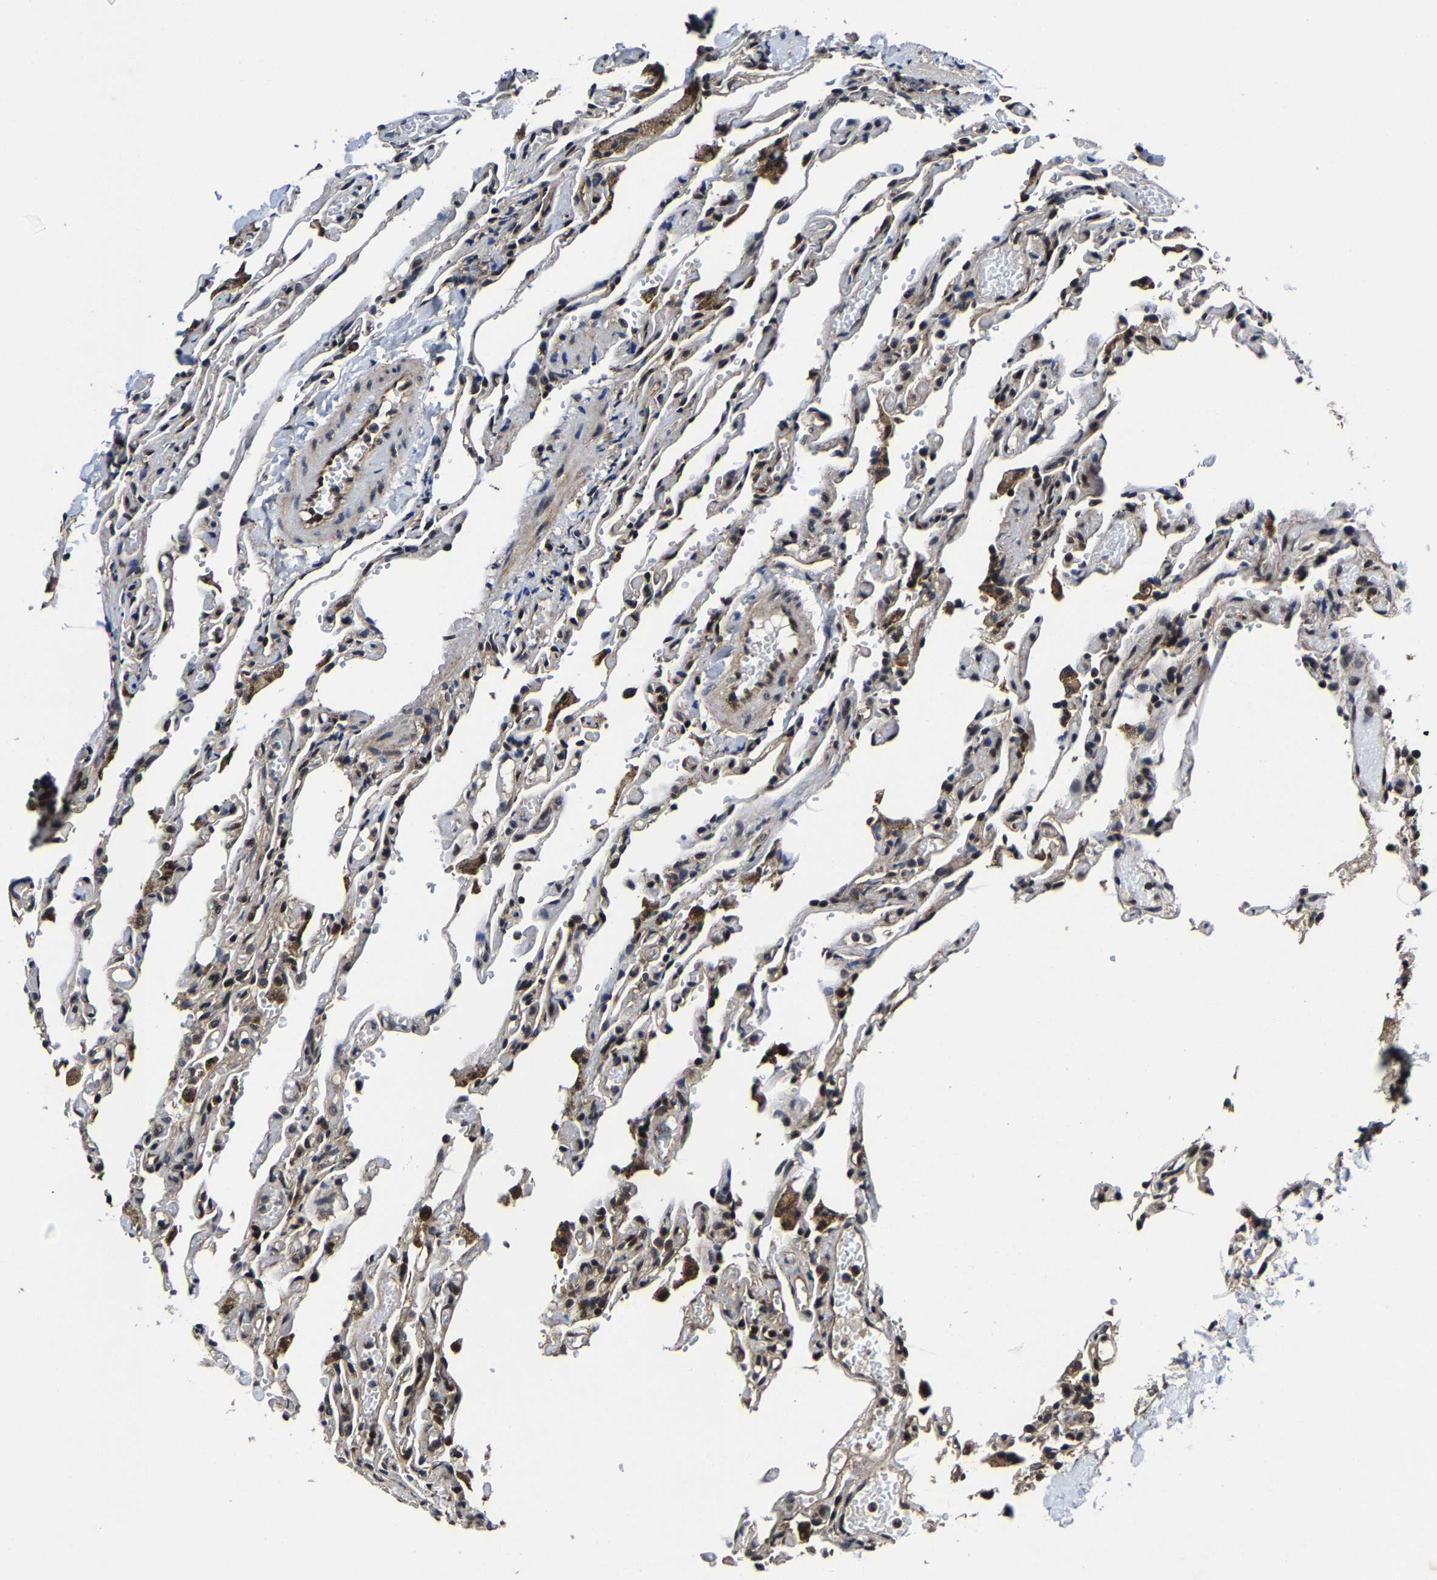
{"staining": {"intensity": "weak", "quantity": "<25%", "location": "cytoplasmic/membranous"}, "tissue": "lung", "cell_type": "Alveolar cells", "image_type": "normal", "snomed": [{"axis": "morphology", "description": "Normal tissue, NOS"}, {"axis": "topography", "description": "Lung"}], "caption": "Immunohistochemical staining of normal human lung demonstrates no significant expression in alveolar cells. (Immunohistochemistry, brightfield microscopy, high magnification).", "gene": "ZCCHC7", "patient": {"sex": "male", "age": 21}}